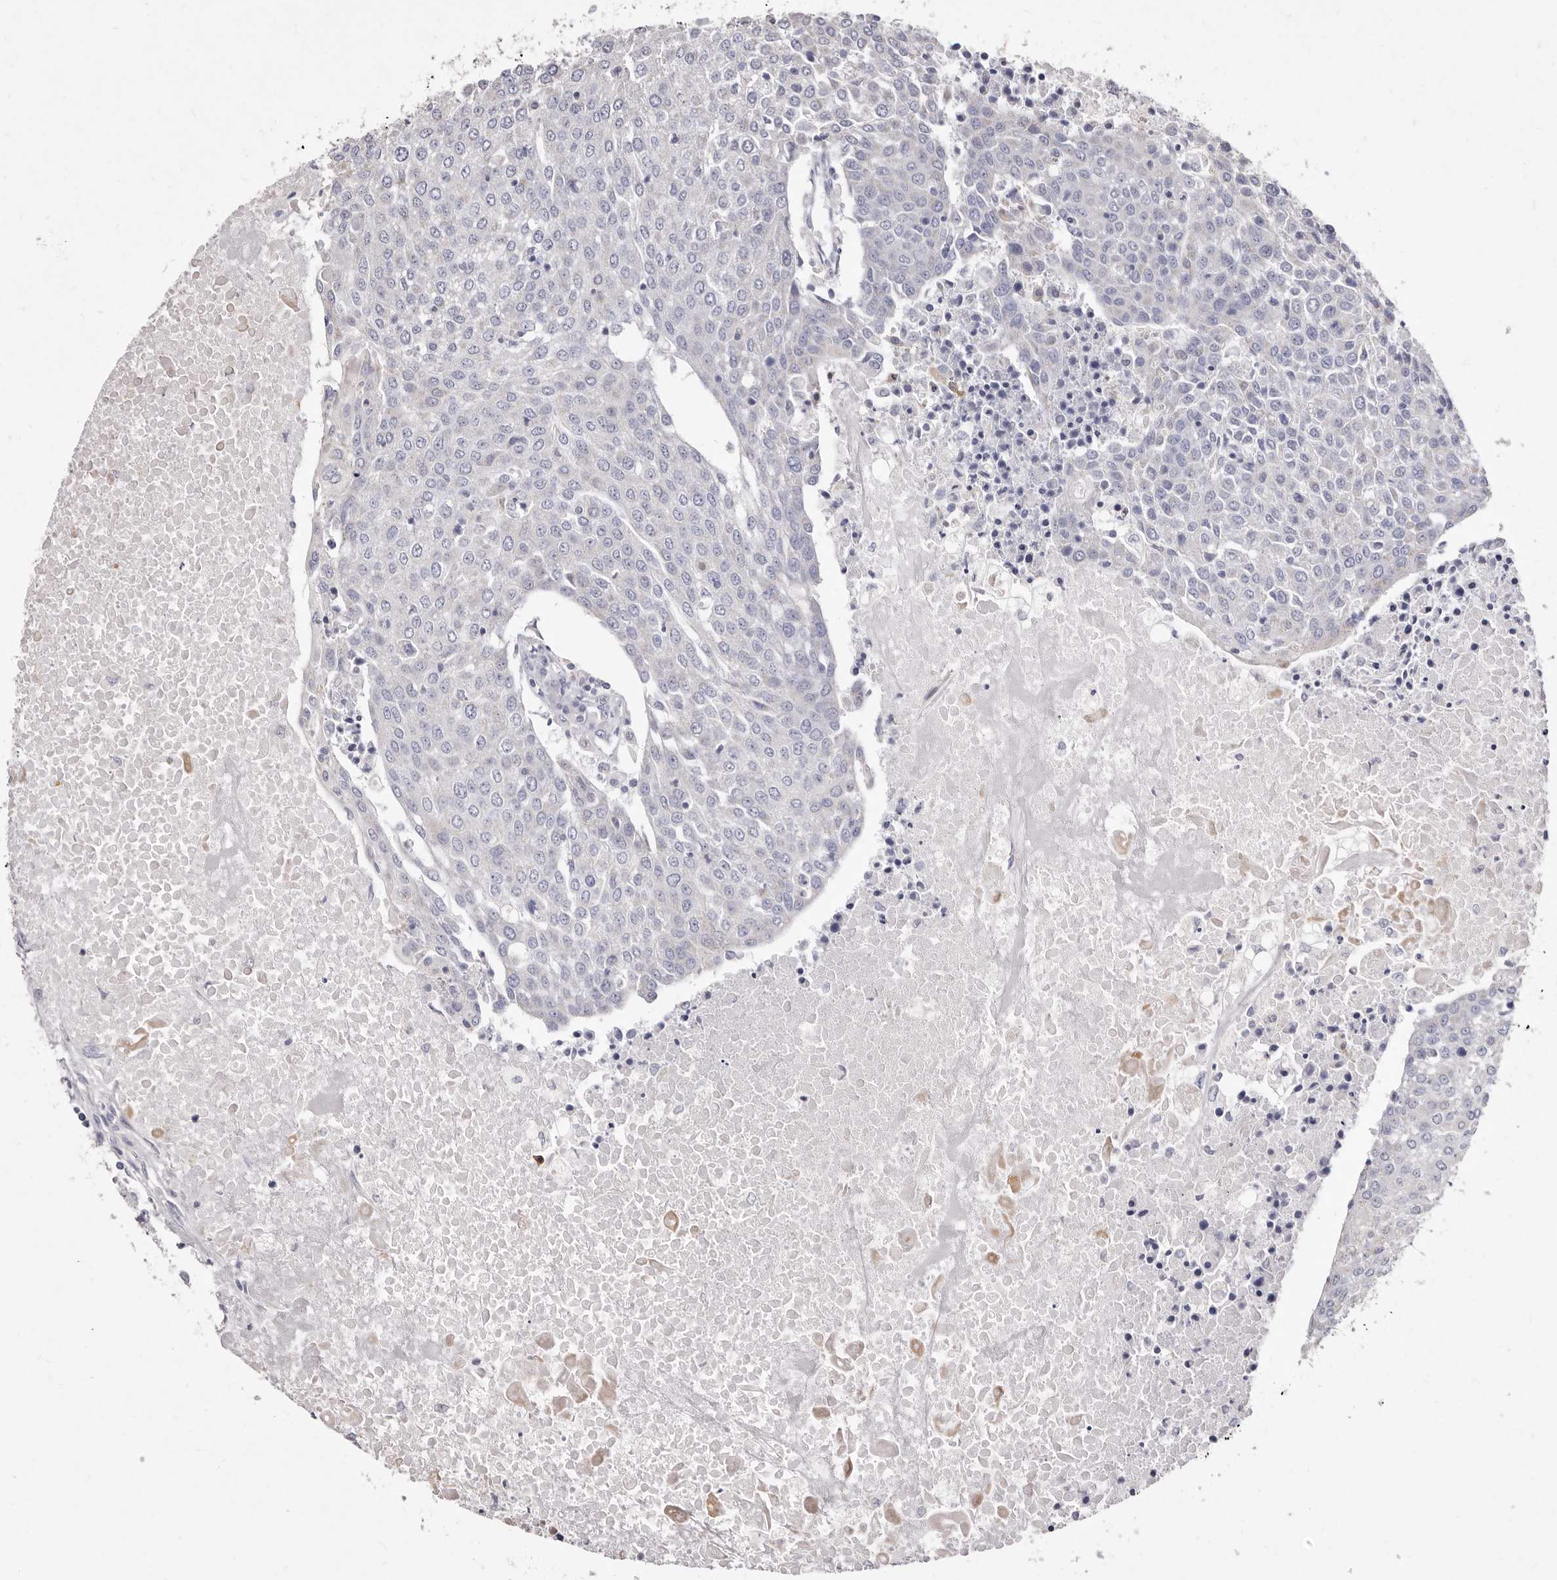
{"staining": {"intensity": "negative", "quantity": "none", "location": "none"}, "tissue": "urothelial cancer", "cell_type": "Tumor cells", "image_type": "cancer", "snomed": [{"axis": "morphology", "description": "Urothelial carcinoma, High grade"}, {"axis": "topography", "description": "Urinary bladder"}], "caption": "Tumor cells are negative for protein expression in human urothelial cancer.", "gene": "CYP2E1", "patient": {"sex": "female", "age": 85}}